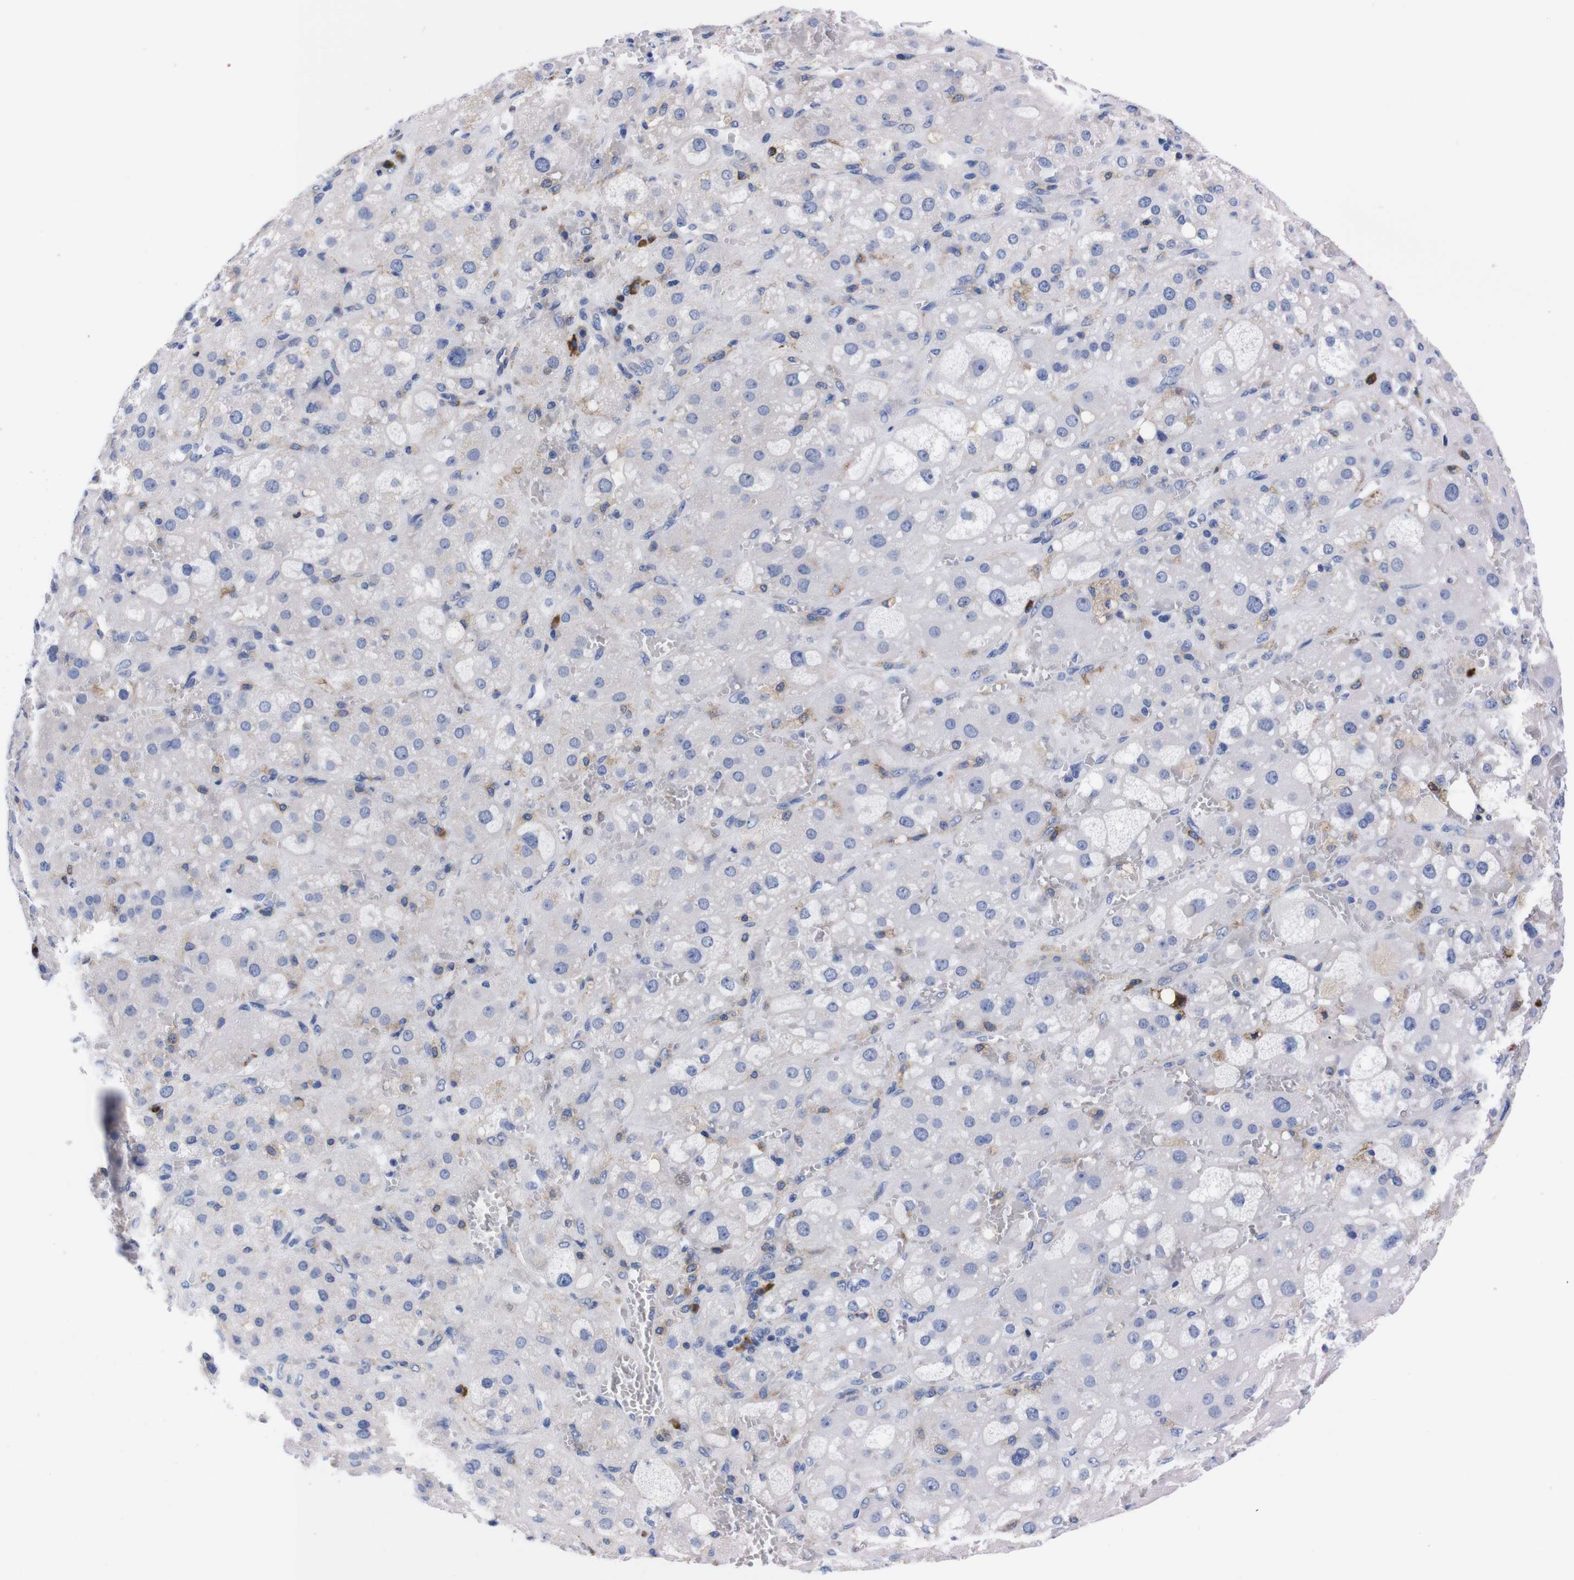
{"staining": {"intensity": "negative", "quantity": "none", "location": "none"}, "tissue": "adrenal gland", "cell_type": "Glandular cells", "image_type": "normal", "snomed": [{"axis": "morphology", "description": "Normal tissue, NOS"}, {"axis": "topography", "description": "Adrenal gland"}], "caption": "This is a histopathology image of IHC staining of benign adrenal gland, which shows no positivity in glandular cells.", "gene": "NEBL", "patient": {"sex": "female", "age": 47}}